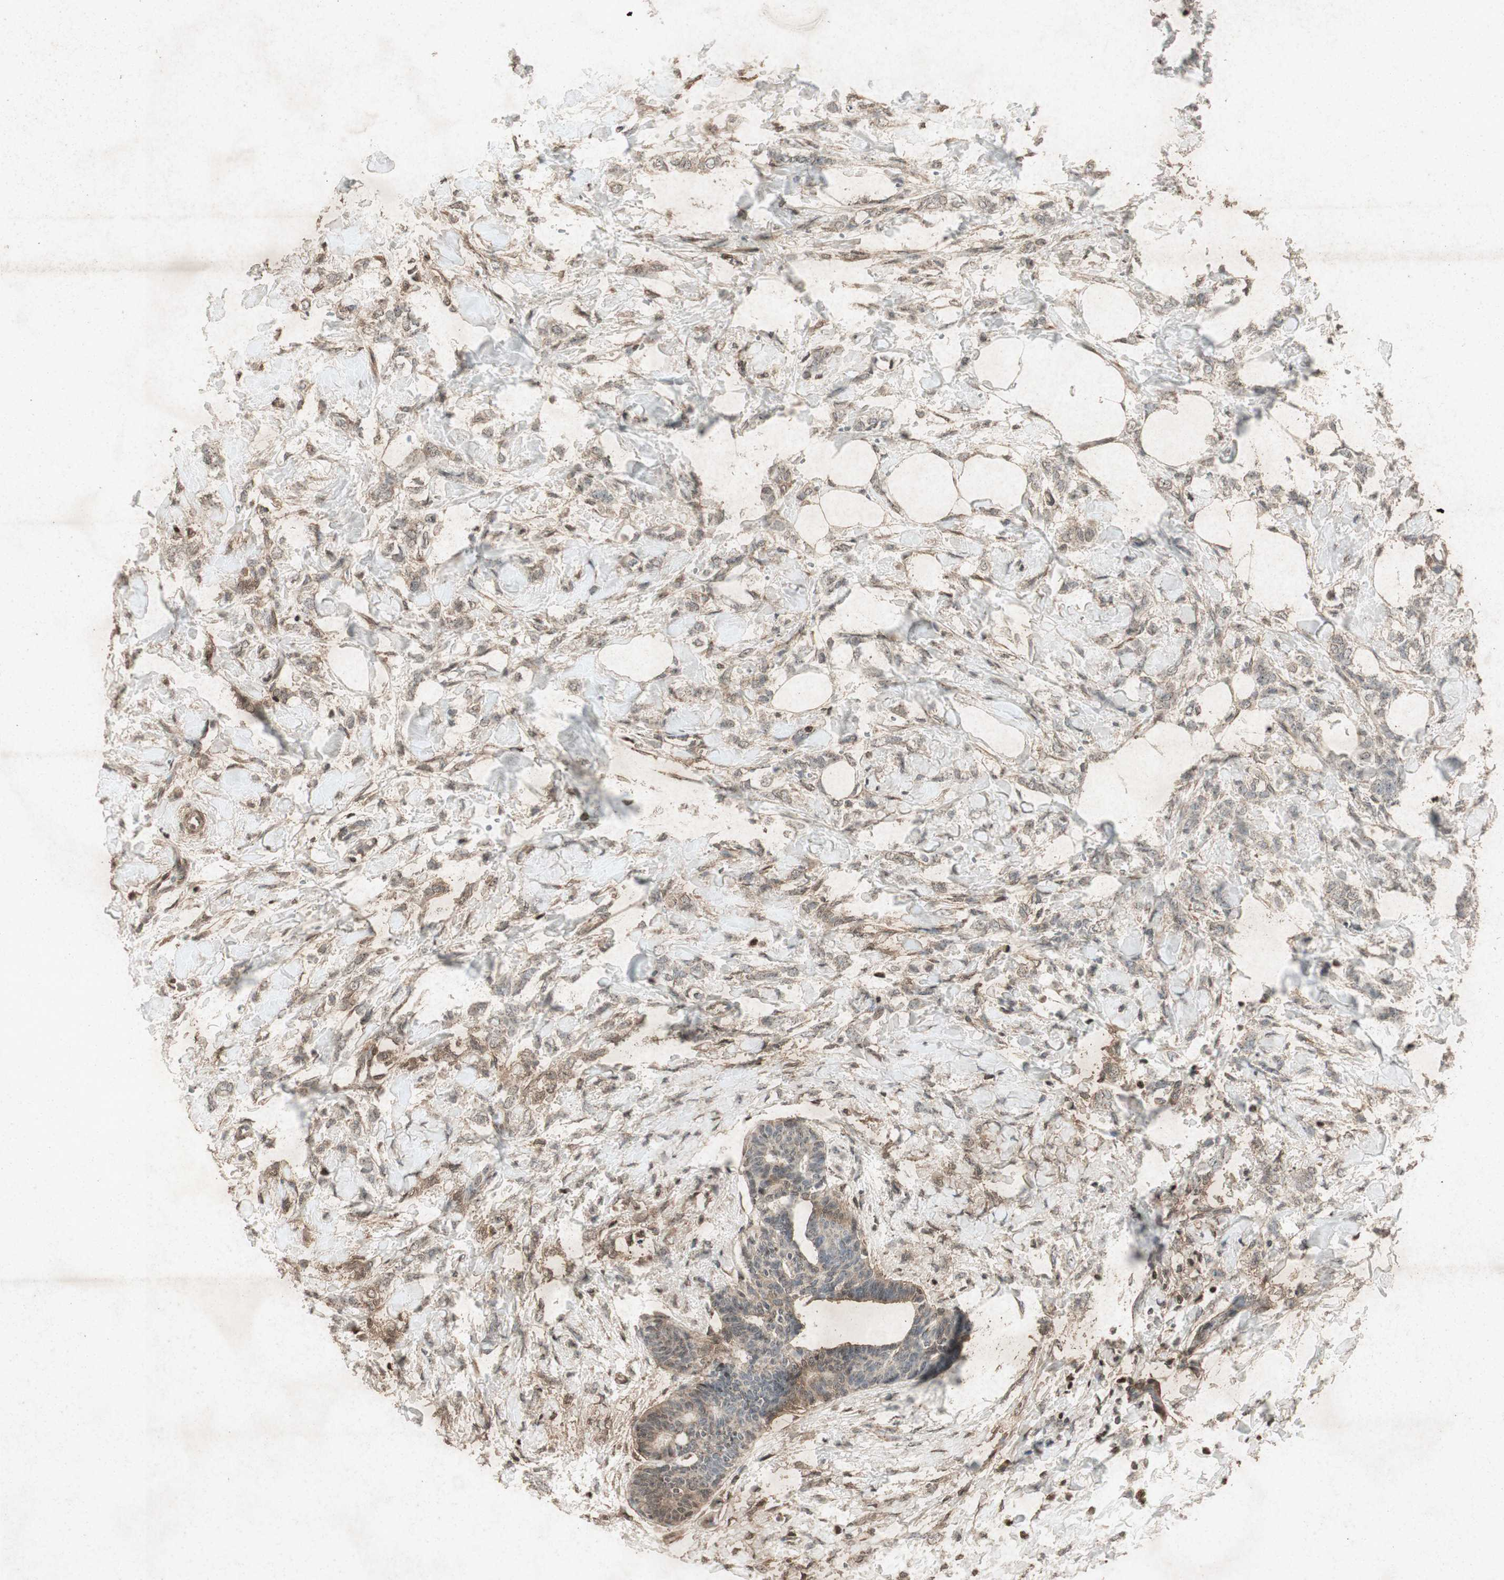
{"staining": {"intensity": "weak", "quantity": ">75%", "location": "cytoplasmic/membranous"}, "tissue": "breast cancer", "cell_type": "Tumor cells", "image_type": "cancer", "snomed": [{"axis": "morphology", "description": "Lobular carcinoma, in situ"}, {"axis": "morphology", "description": "Lobular carcinoma"}, {"axis": "topography", "description": "Breast"}], "caption": "Breast cancer was stained to show a protein in brown. There is low levels of weak cytoplasmic/membranous staining in about >75% of tumor cells. Ihc stains the protein of interest in brown and the nuclei are stained blue.", "gene": "PRKG1", "patient": {"sex": "female", "age": 41}}